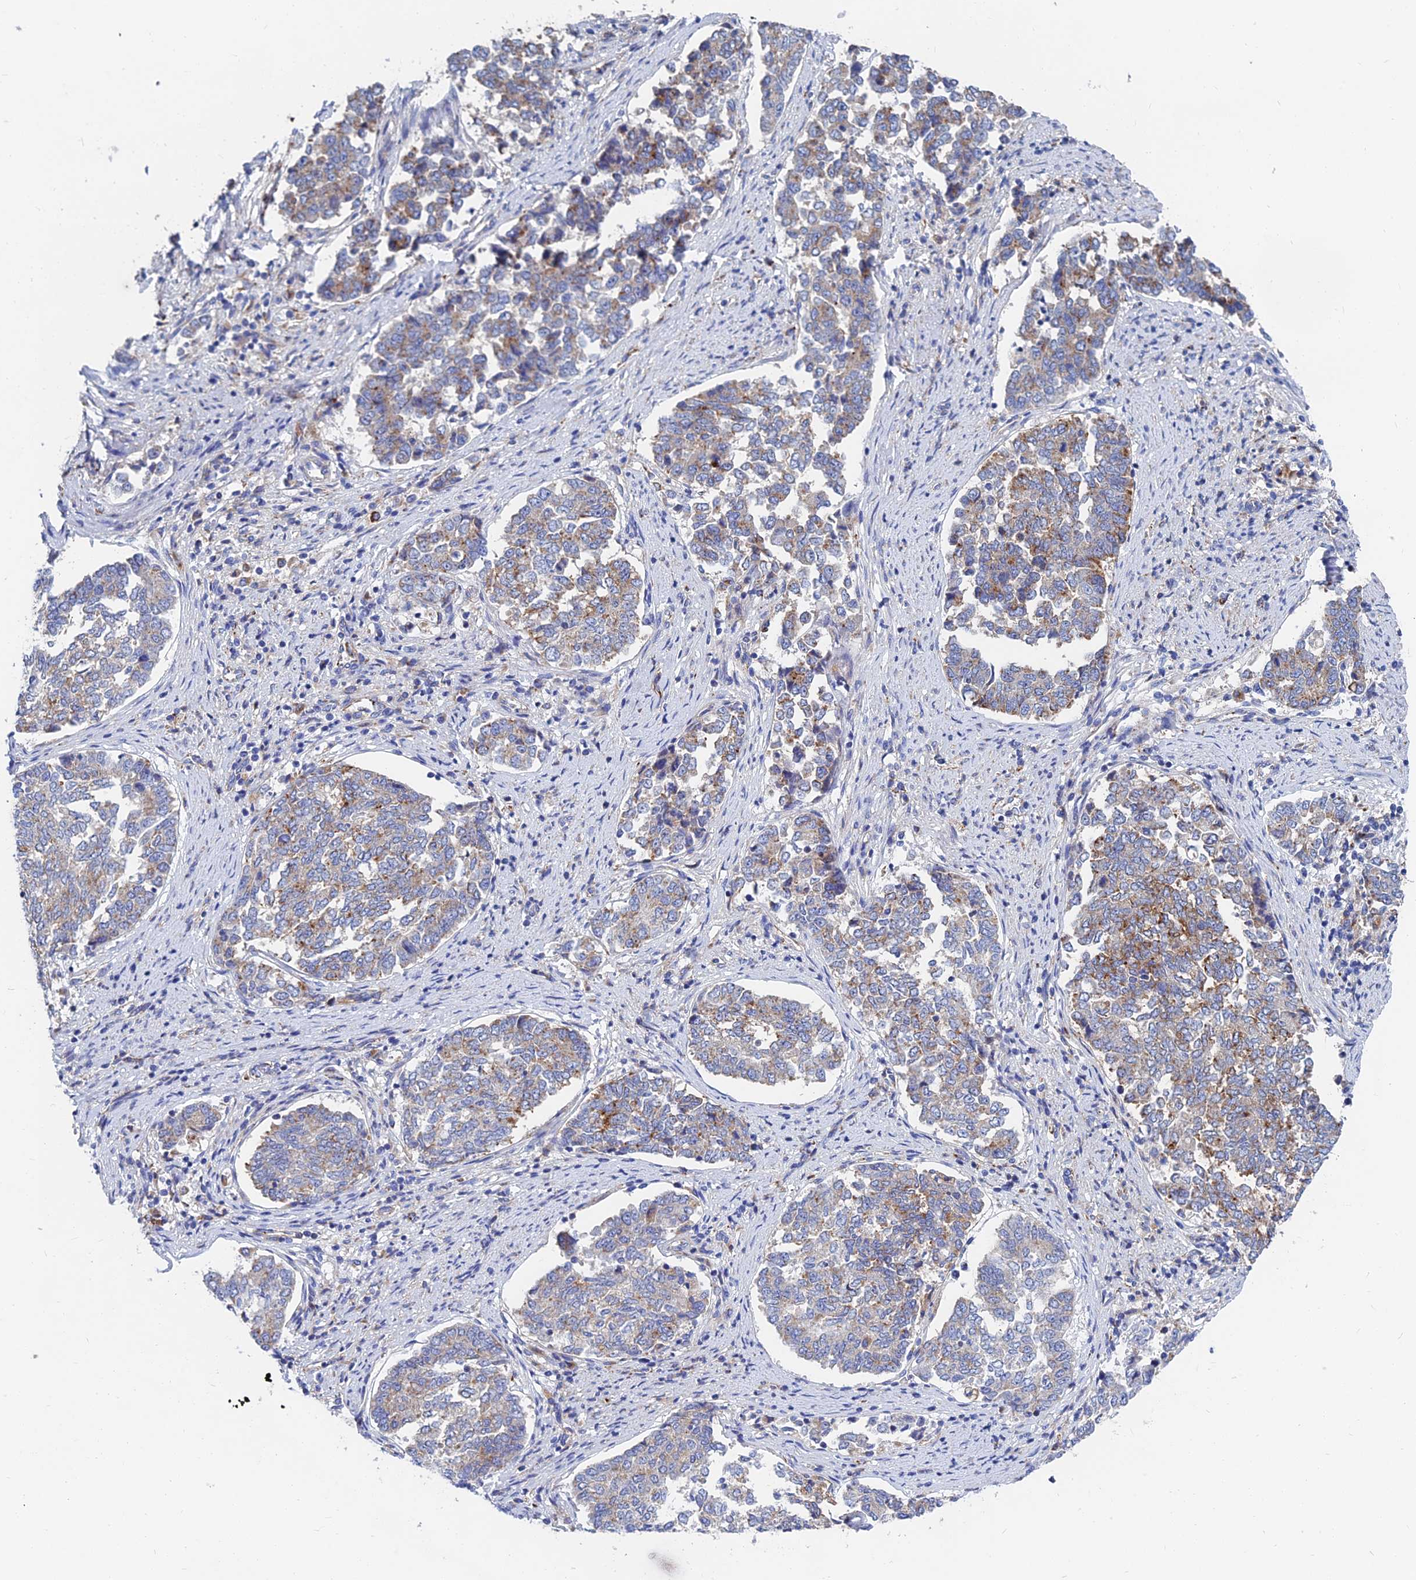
{"staining": {"intensity": "moderate", "quantity": "25%-75%", "location": "cytoplasmic/membranous"}, "tissue": "endometrial cancer", "cell_type": "Tumor cells", "image_type": "cancer", "snomed": [{"axis": "morphology", "description": "Adenocarcinoma, NOS"}, {"axis": "topography", "description": "Endometrium"}], "caption": "Endometrial adenocarcinoma was stained to show a protein in brown. There is medium levels of moderate cytoplasmic/membranous positivity in approximately 25%-75% of tumor cells.", "gene": "SPNS1", "patient": {"sex": "female", "age": 80}}